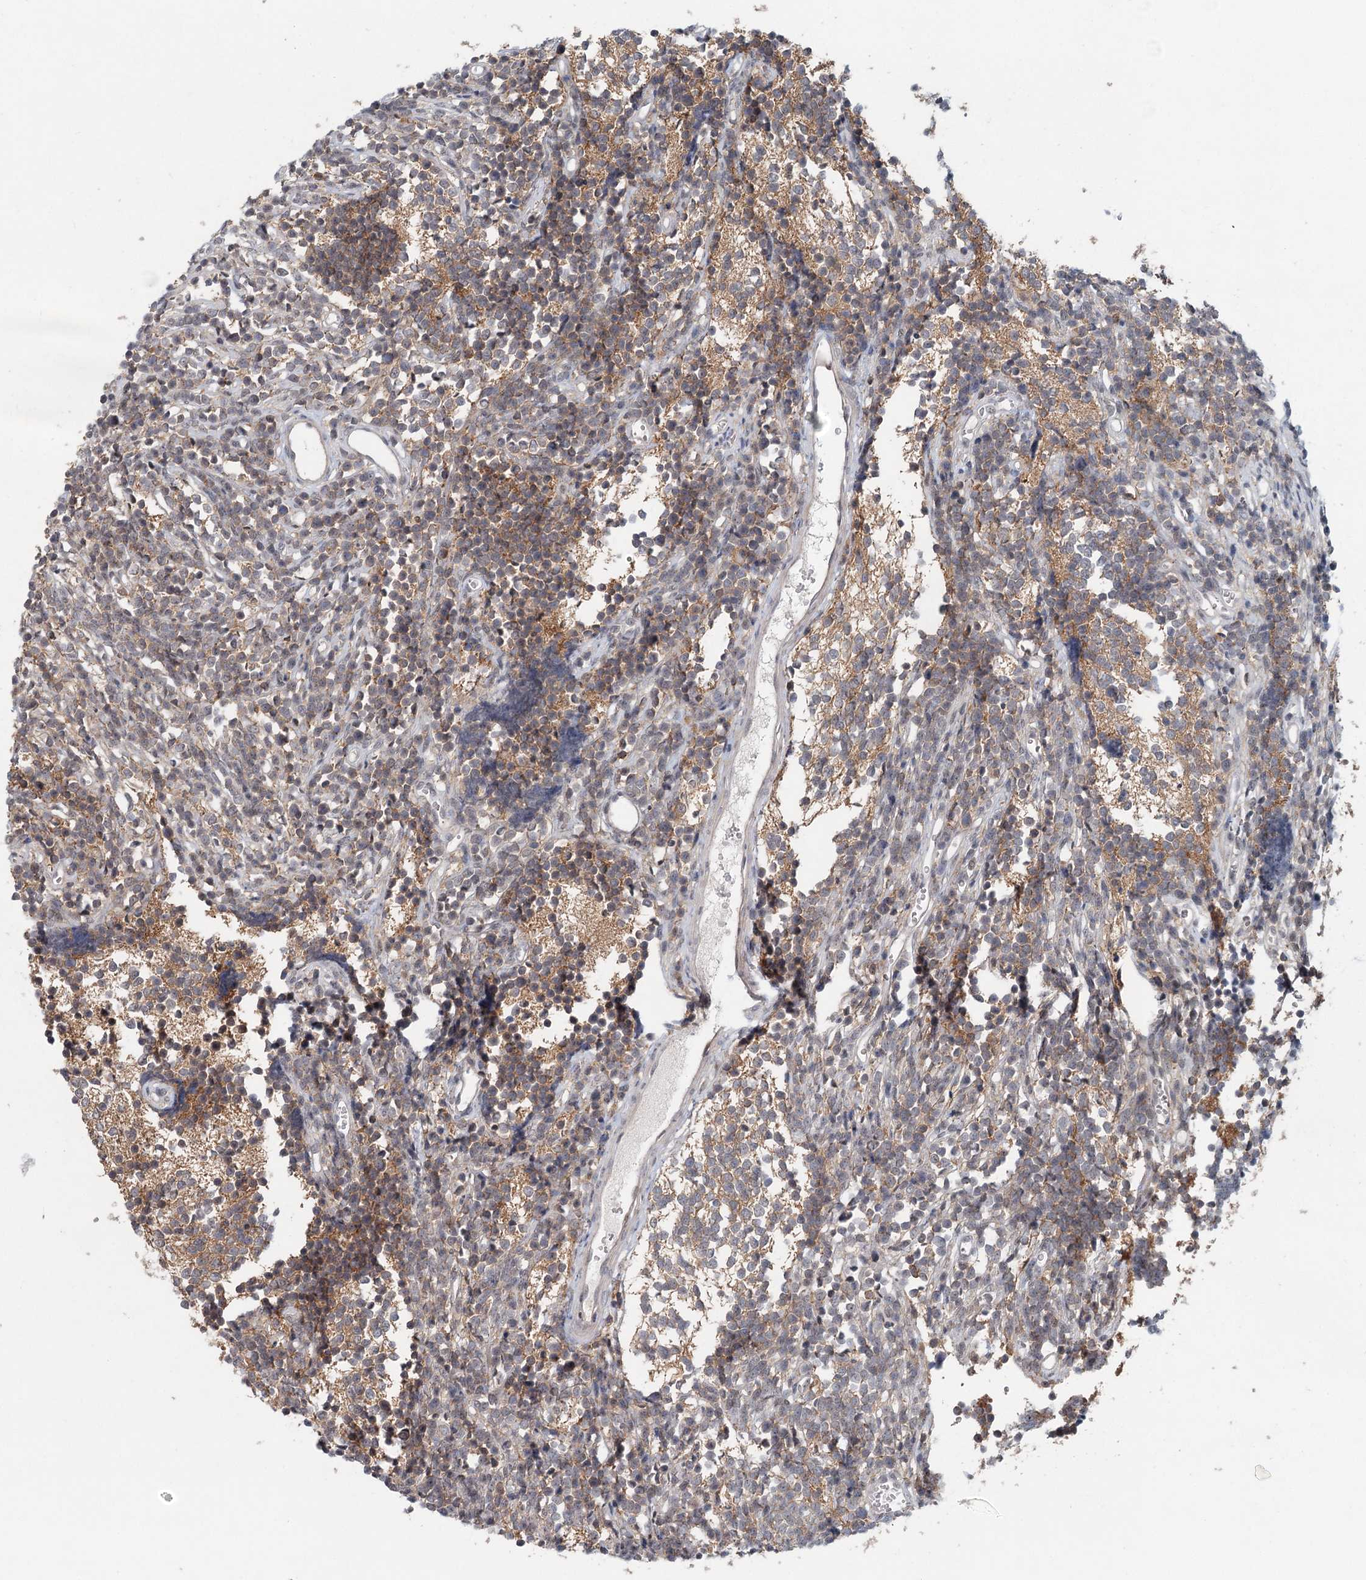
{"staining": {"intensity": "moderate", "quantity": "<25%", "location": "cytoplasmic/membranous"}, "tissue": "glioma", "cell_type": "Tumor cells", "image_type": "cancer", "snomed": [{"axis": "morphology", "description": "Glioma, malignant, Low grade"}, {"axis": "topography", "description": "Brain"}], "caption": "Glioma stained with DAB immunohistochemistry (IHC) shows low levels of moderate cytoplasmic/membranous staining in about <25% of tumor cells.", "gene": "CDC42SE2", "patient": {"sex": "female", "age": 1}}